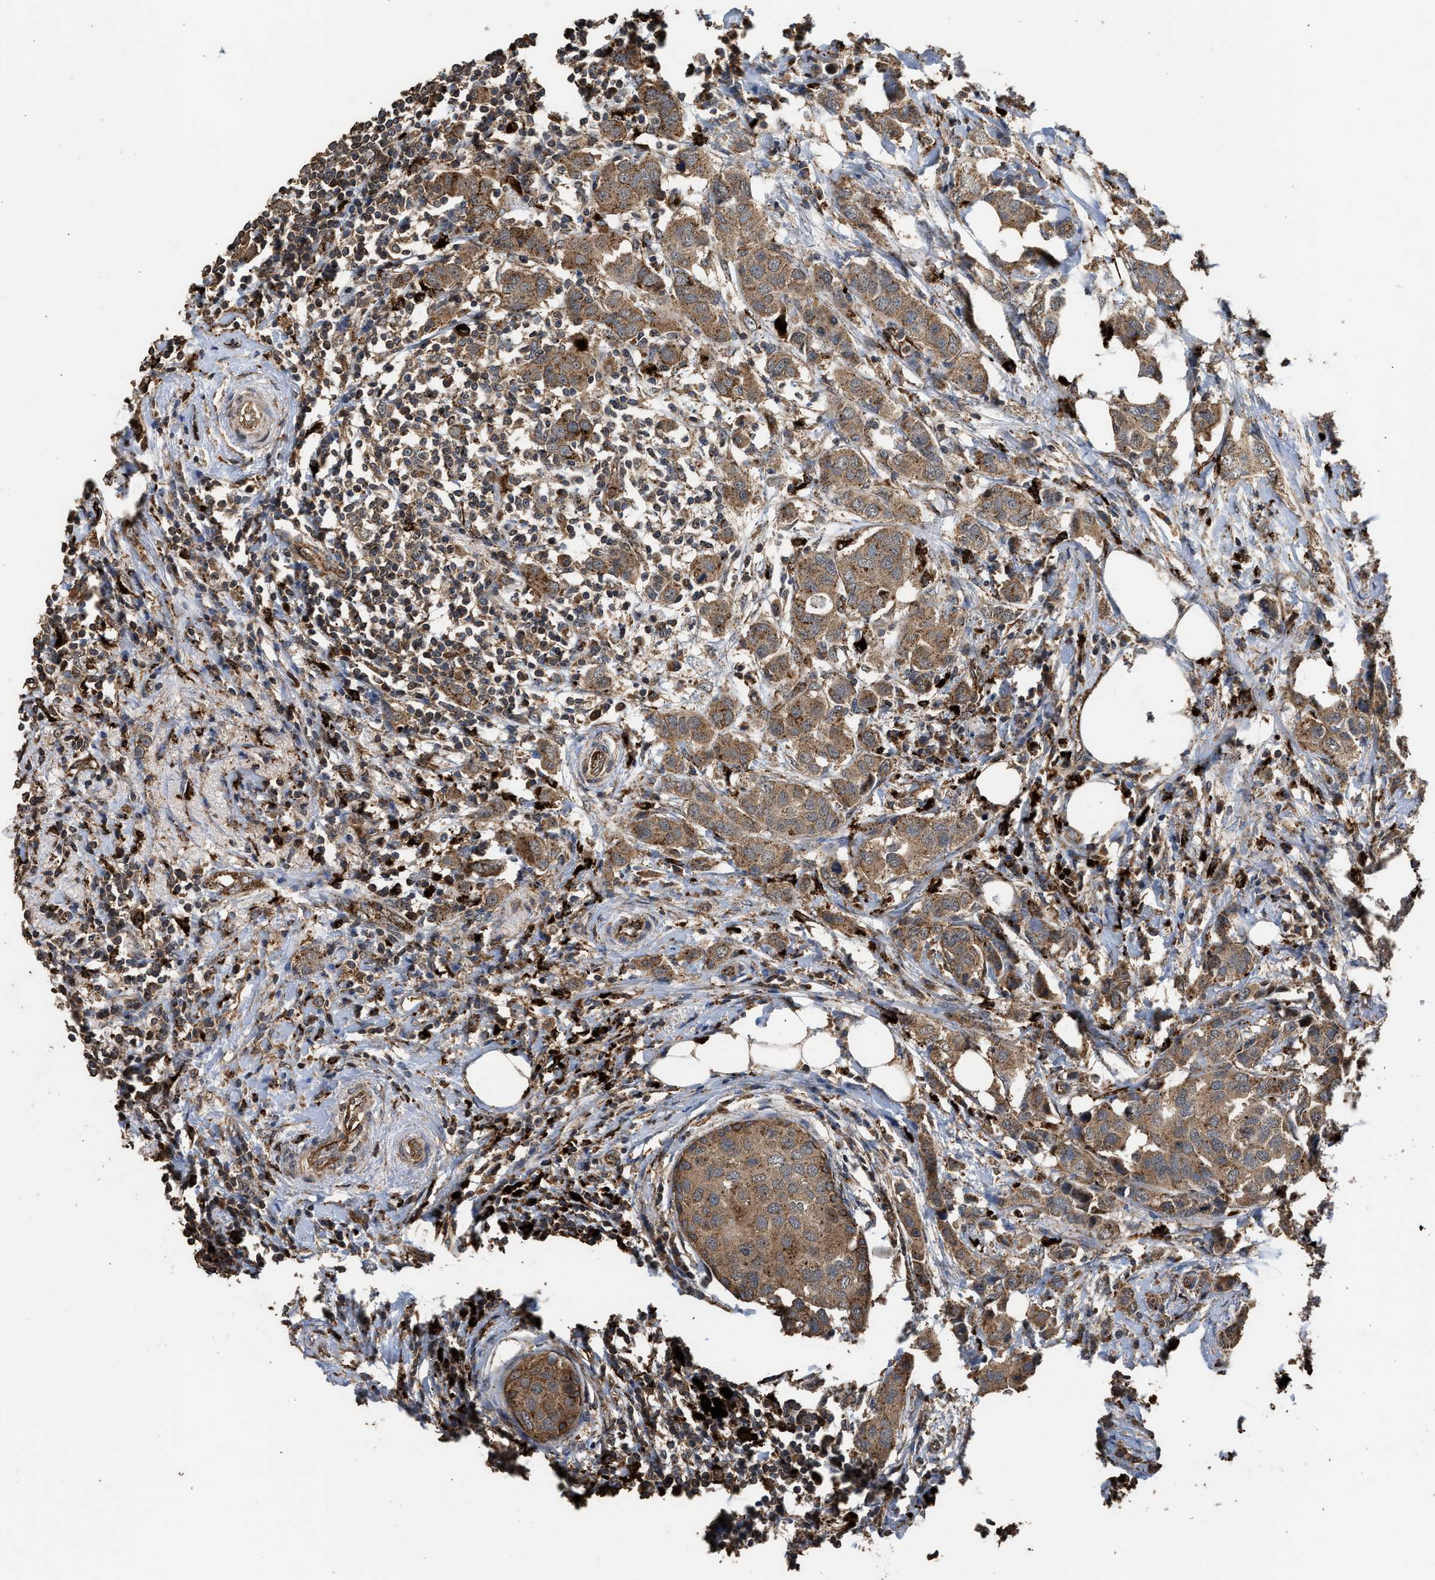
{"staining": {"intensity": "moderate", "quantity": ">75%", "location": "cytoplasmic/membranous"}, "tissue": "breast cancer", "cell_type": "Tumor cells", "image_type": "cancer", "snomed": [{"axis": "morphology", "description": "Duct carcinoma"}, {"axis": "topography", "description": "Breast"}], "caption": "Moderate cytoplasmic/membranous positivity for a protein is present in about >75% of tumor cells of breast intraductal carcinoma using IHC.", "gene": "CTSV", "patient": {"sex": "female", "age": 50}}